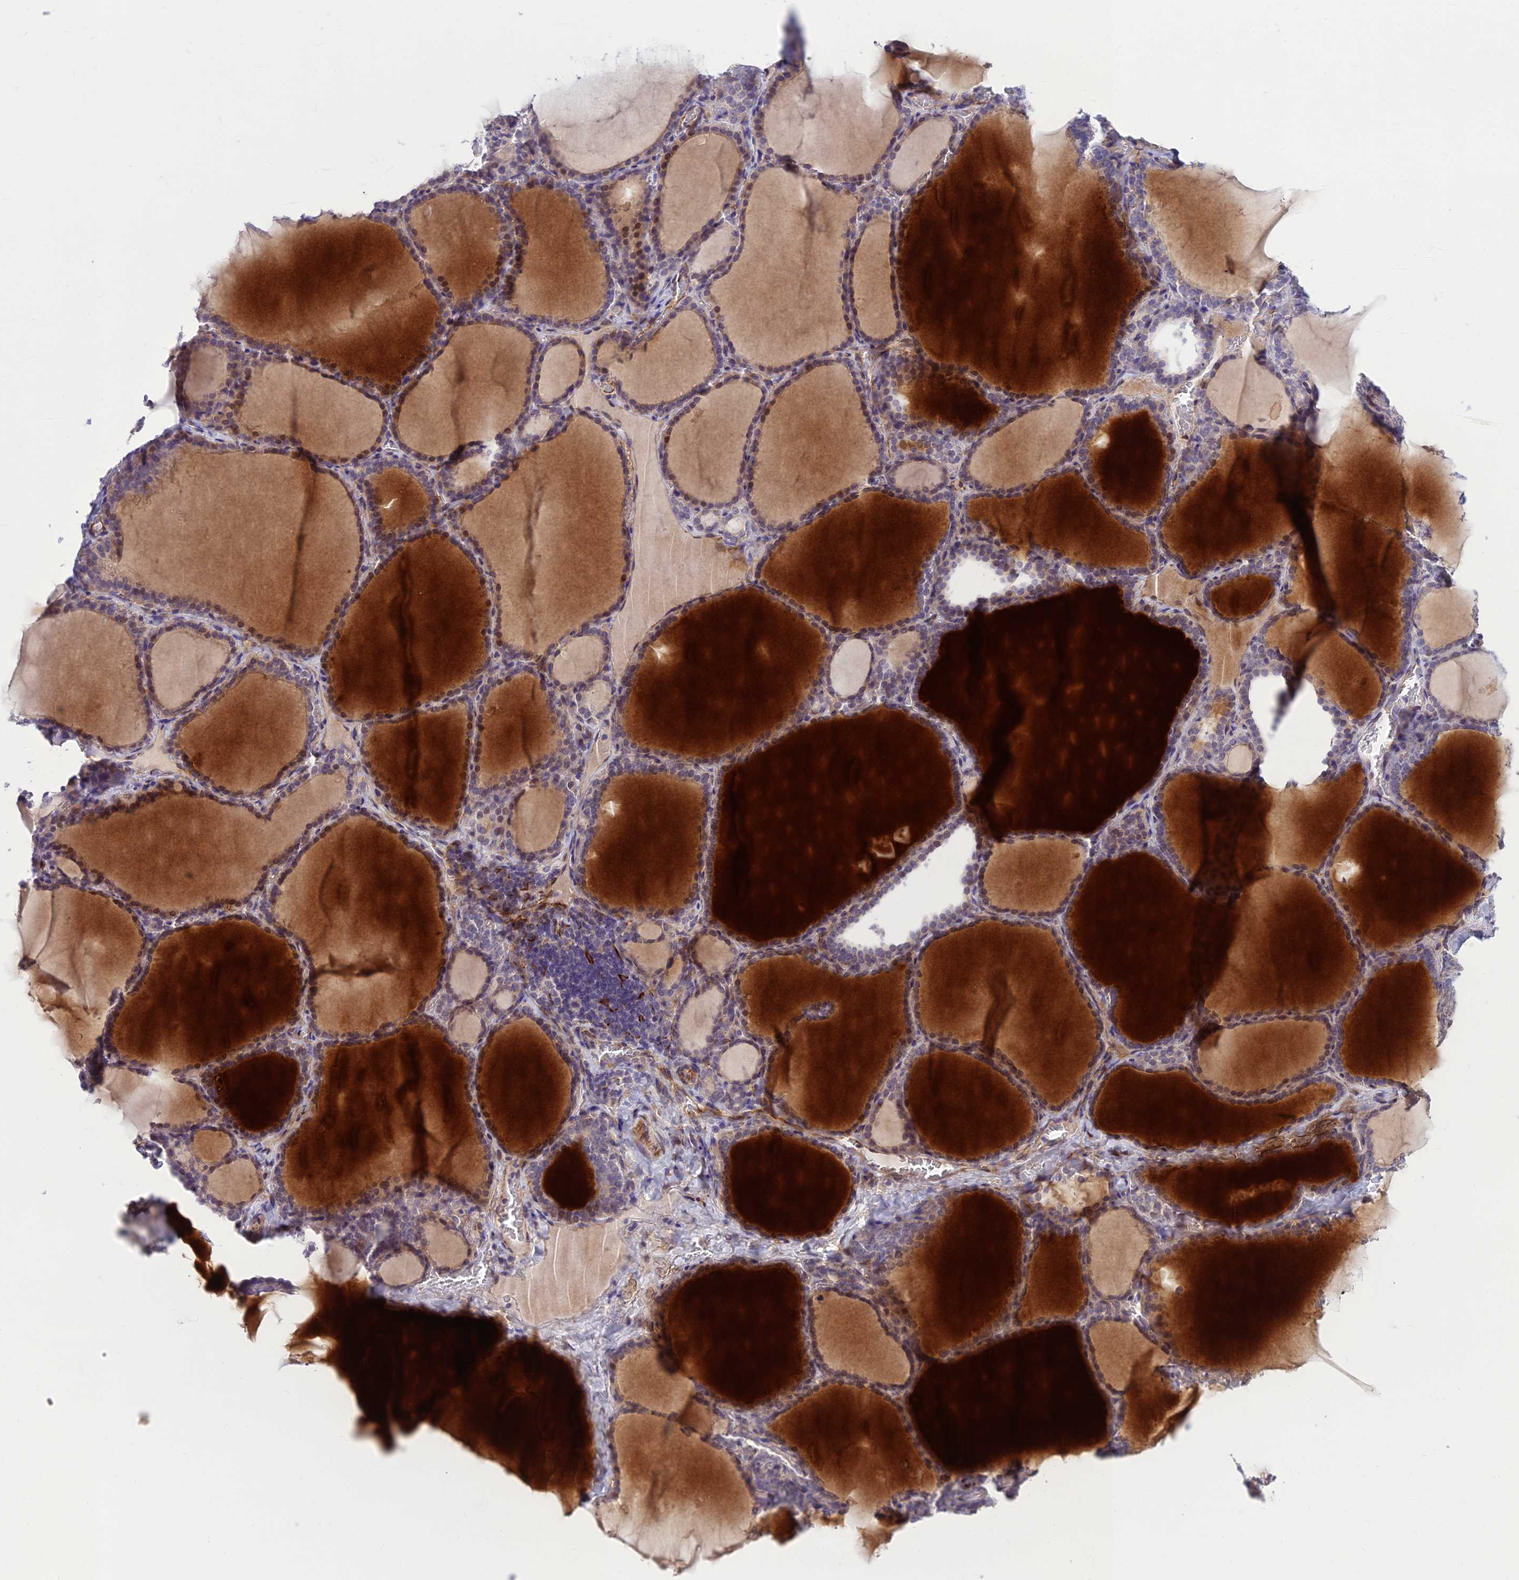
{"staining": {"intensity": "moderate", "quantity": "<25%", "location": "cytoplasmic/membranous,nuclear"}, "tissue": "thyroid gland", "cell_type": "Glandular cells", "image_type": "normal", "snomed": [{"axis": "morphology", "description": "Normal tissue, NOS"}, {"axis": "topography", "description": "Thyroid gland"}], "caption": "Protein positivity by immunohistochemistry exhibits moderate cytoplasmic/membranous,nuclear positivity in about <25% of glandular cells in unremarkable thyroid gland.", "gene": "ST8SIA5", "patient": {"sex": "female", "age": 39}}